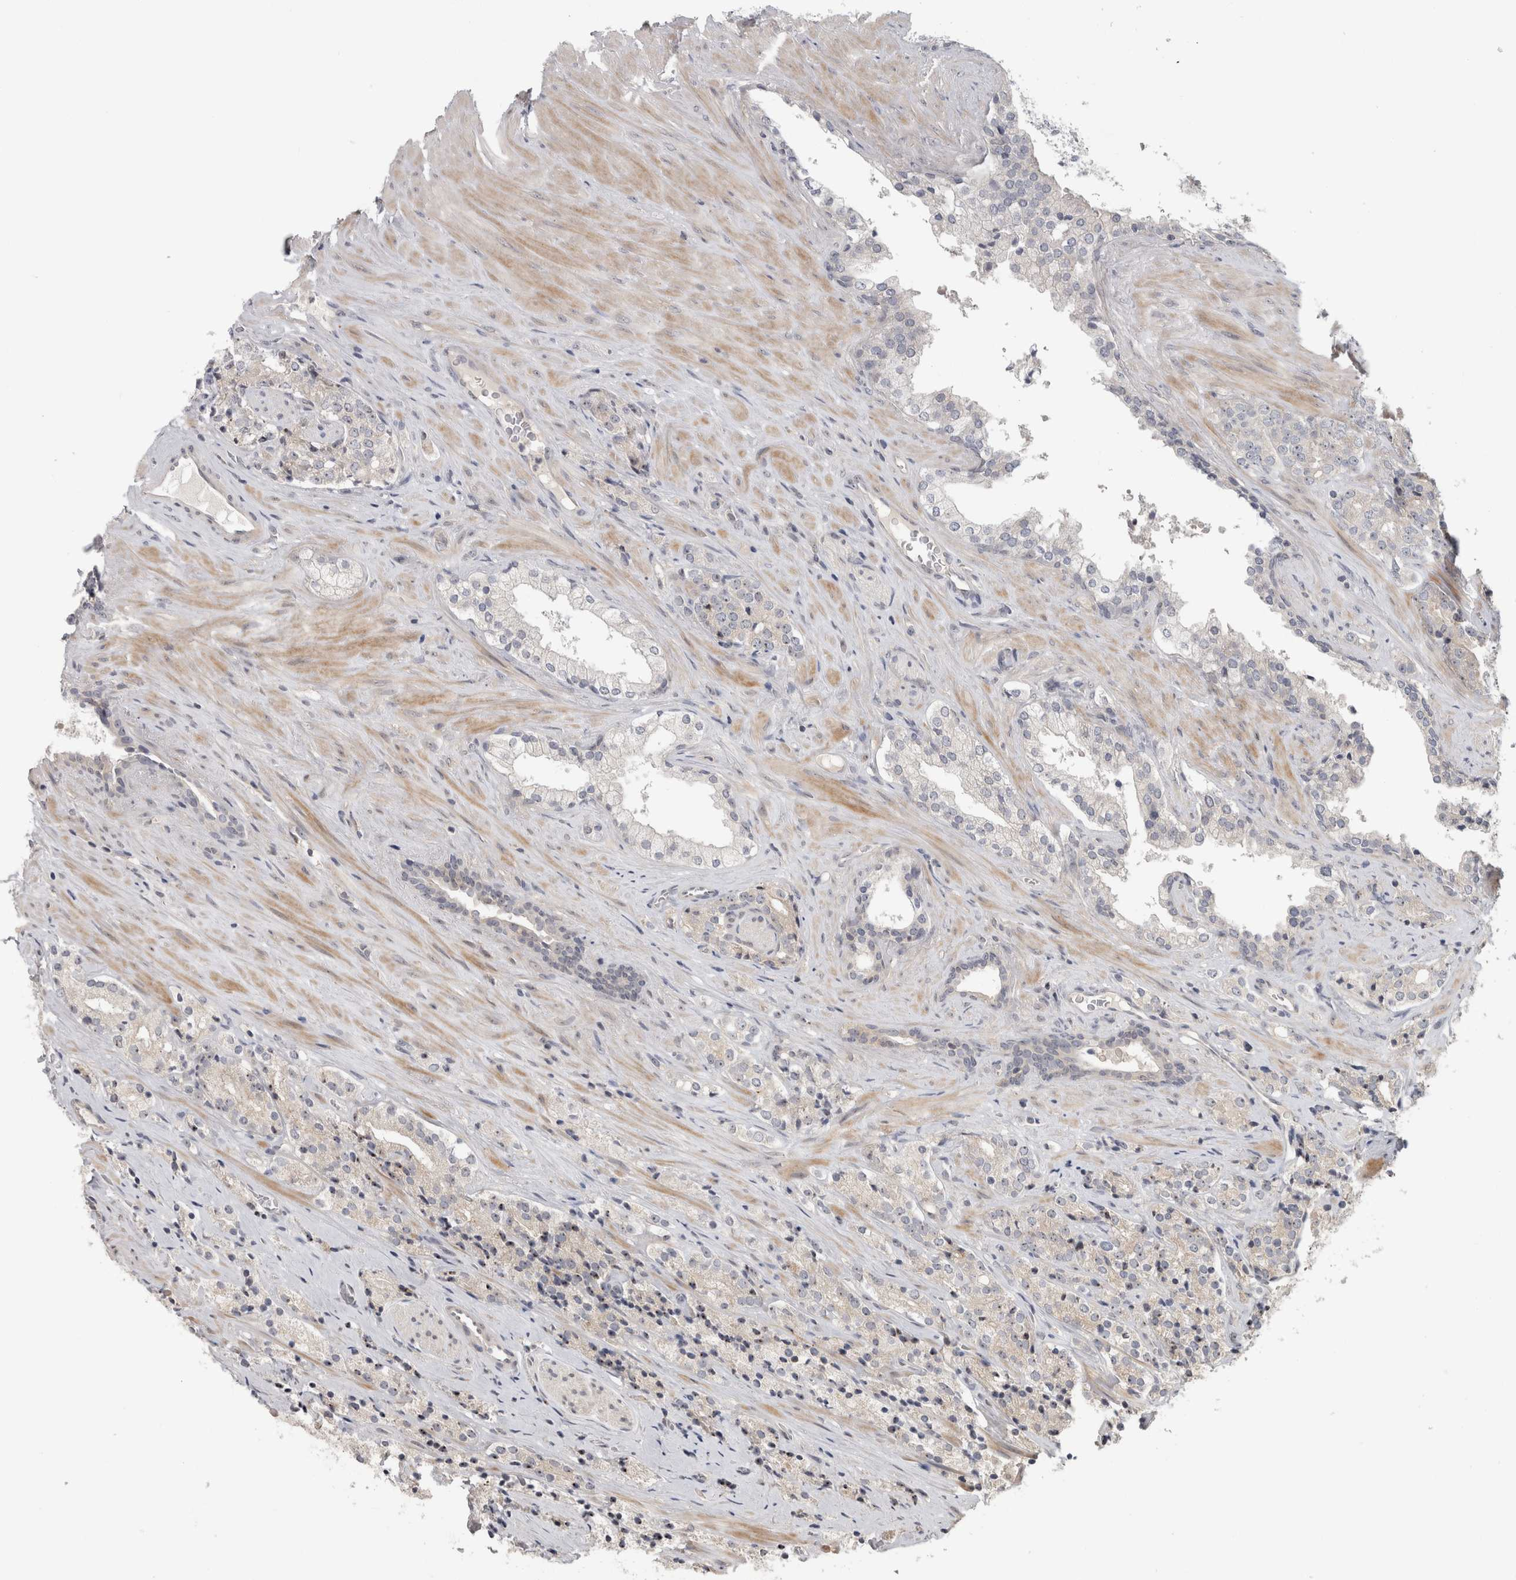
{"staining": {"intensity": "negative", "quantity": "none", "location": "none"}, "tissue": "prostate cancer", "cell_type": "Tumor cells", "image_type": "cancer", "snomed": [{"axis": "morphology", "description": "Adenocarcinoma, High grade"}, {"axis": "topography", "description": "Prostate"}], "caption": "Protein analysis of prostate cancer (high-grade adenocarcinoma) shows no significant positivity in tumor cells. The staining was performed using DAB (3,3'-diaminobenzidine) to visualize the protein expression in brown, while the nuclei were stained in blue with hematoxylin (Magnification: 20x).", "gene": "RBM28", "patient": {"sex": "male", "age": 71}}